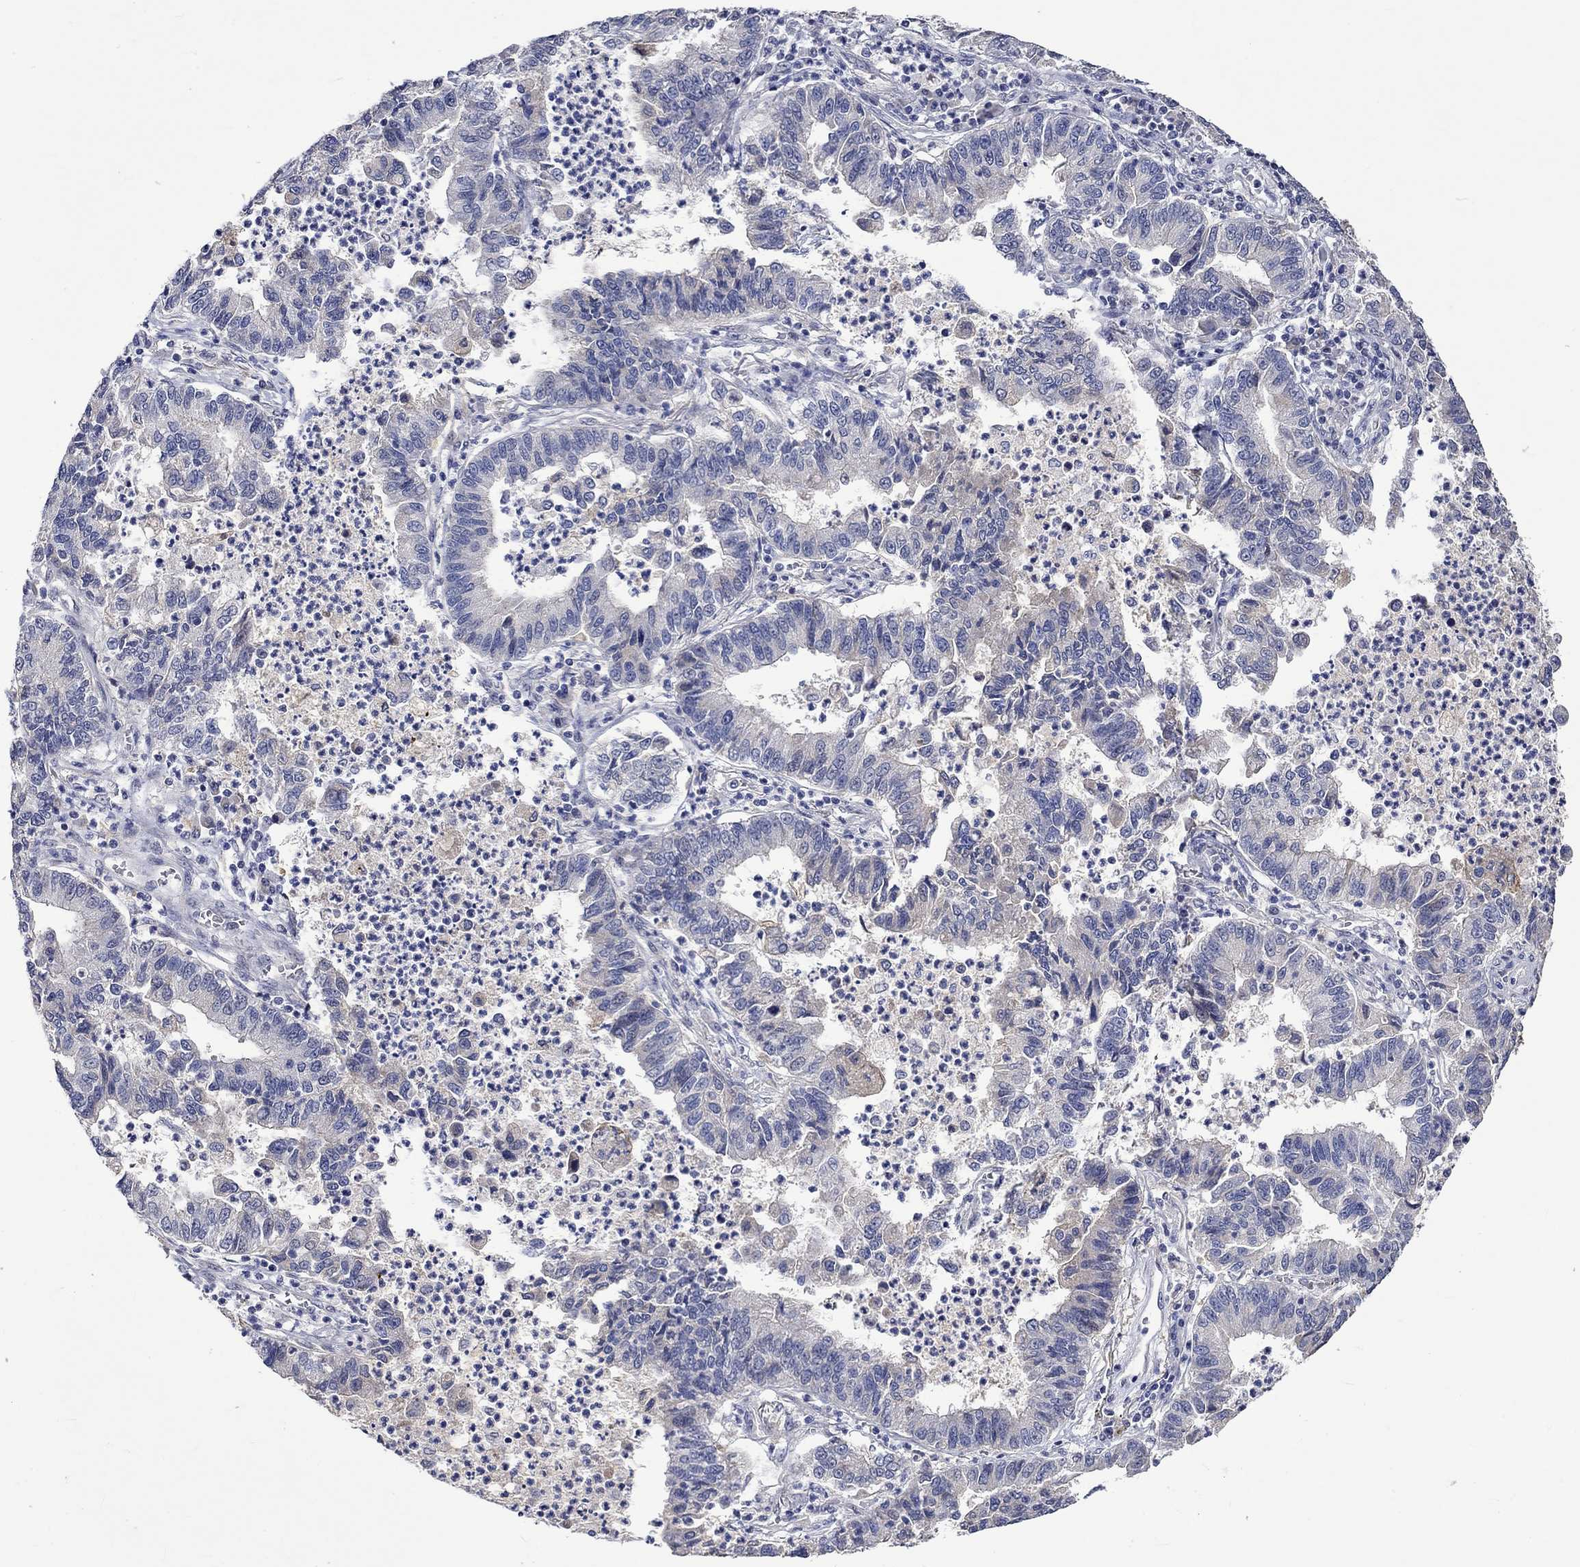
{"staining": {"intensity": "negative", "quantity": "none", "location": "none"}, "tissue": "lung cancer", "cell_type": "Tumor cells", "image_type": "cancer", "snomed": [{"axis": "morphology", "description": "Adenocarcinoma, NOS"}, {"axis": "topography", "description": "Lung"}], "caption": "An immunohistochemistry histopathology image of lung adenocarcinoma is shown. There is no staining in tumor cells of lung adenocarcinoma.", "gene": "DDX3Y", "patient": {"sex": "female", "age": 57}}